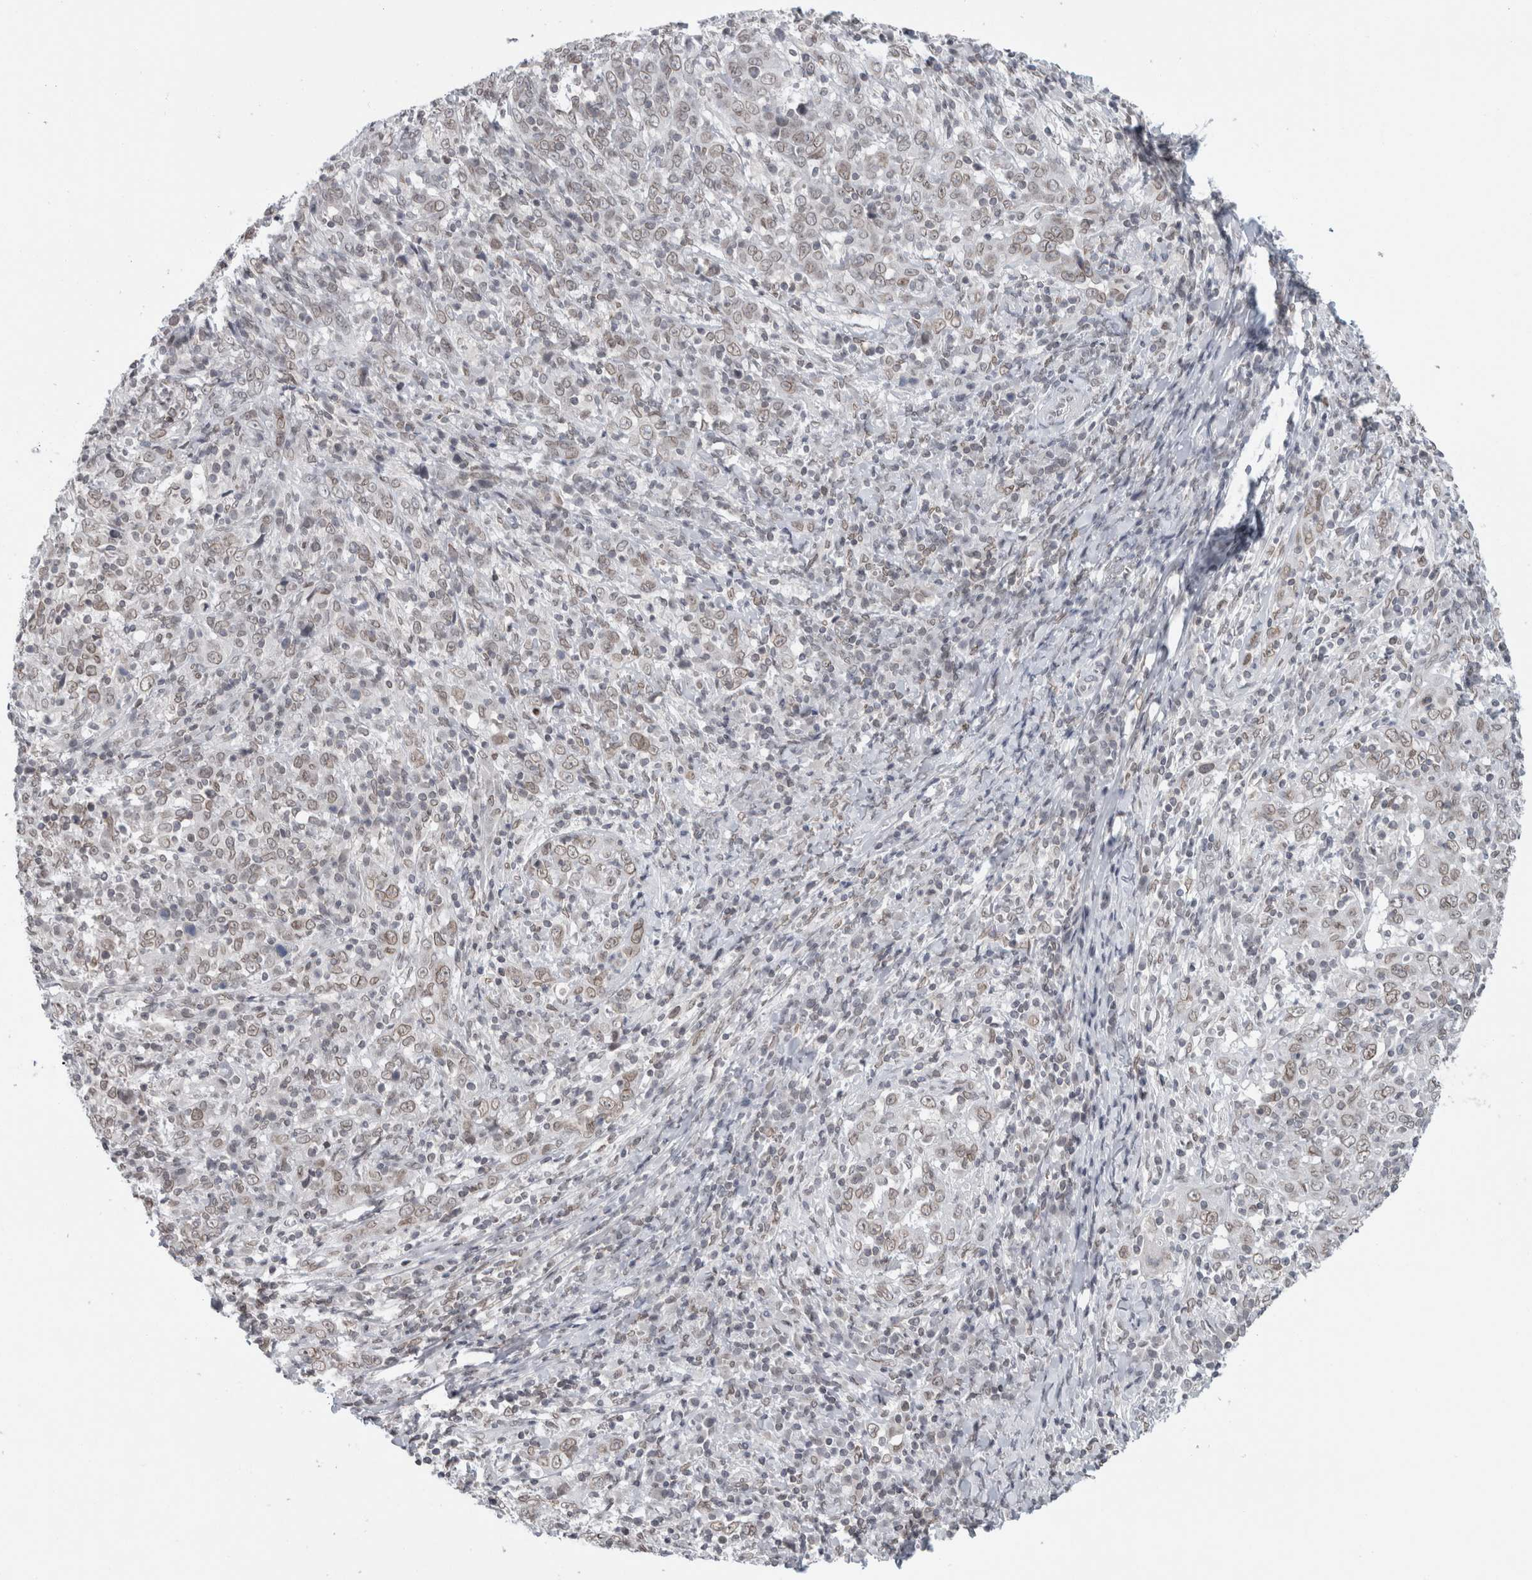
{"staining": {"intensity": "weak", "quantity": ">75%", "location": "cytoplasmic/membranous,nuclear"}, "tissue": "cervical cancer", "cell_type": "Tumor cells", "image_type": "cancer", "snomed": [{"axis": "morphology", "description": "Squamous cell carcinoma, NOS"}, {"axis": "topography", "description": "Cervix"}], "caption": "Human cervical cancer (squamous cell carcinoma) stained for a protein (brown) displays weak cytoplasmic/membranous and nuclear positive staining in about >75% of tumor cells.", "gene": "ZNF770", "patient": {"sex": "female", "age": 46}}